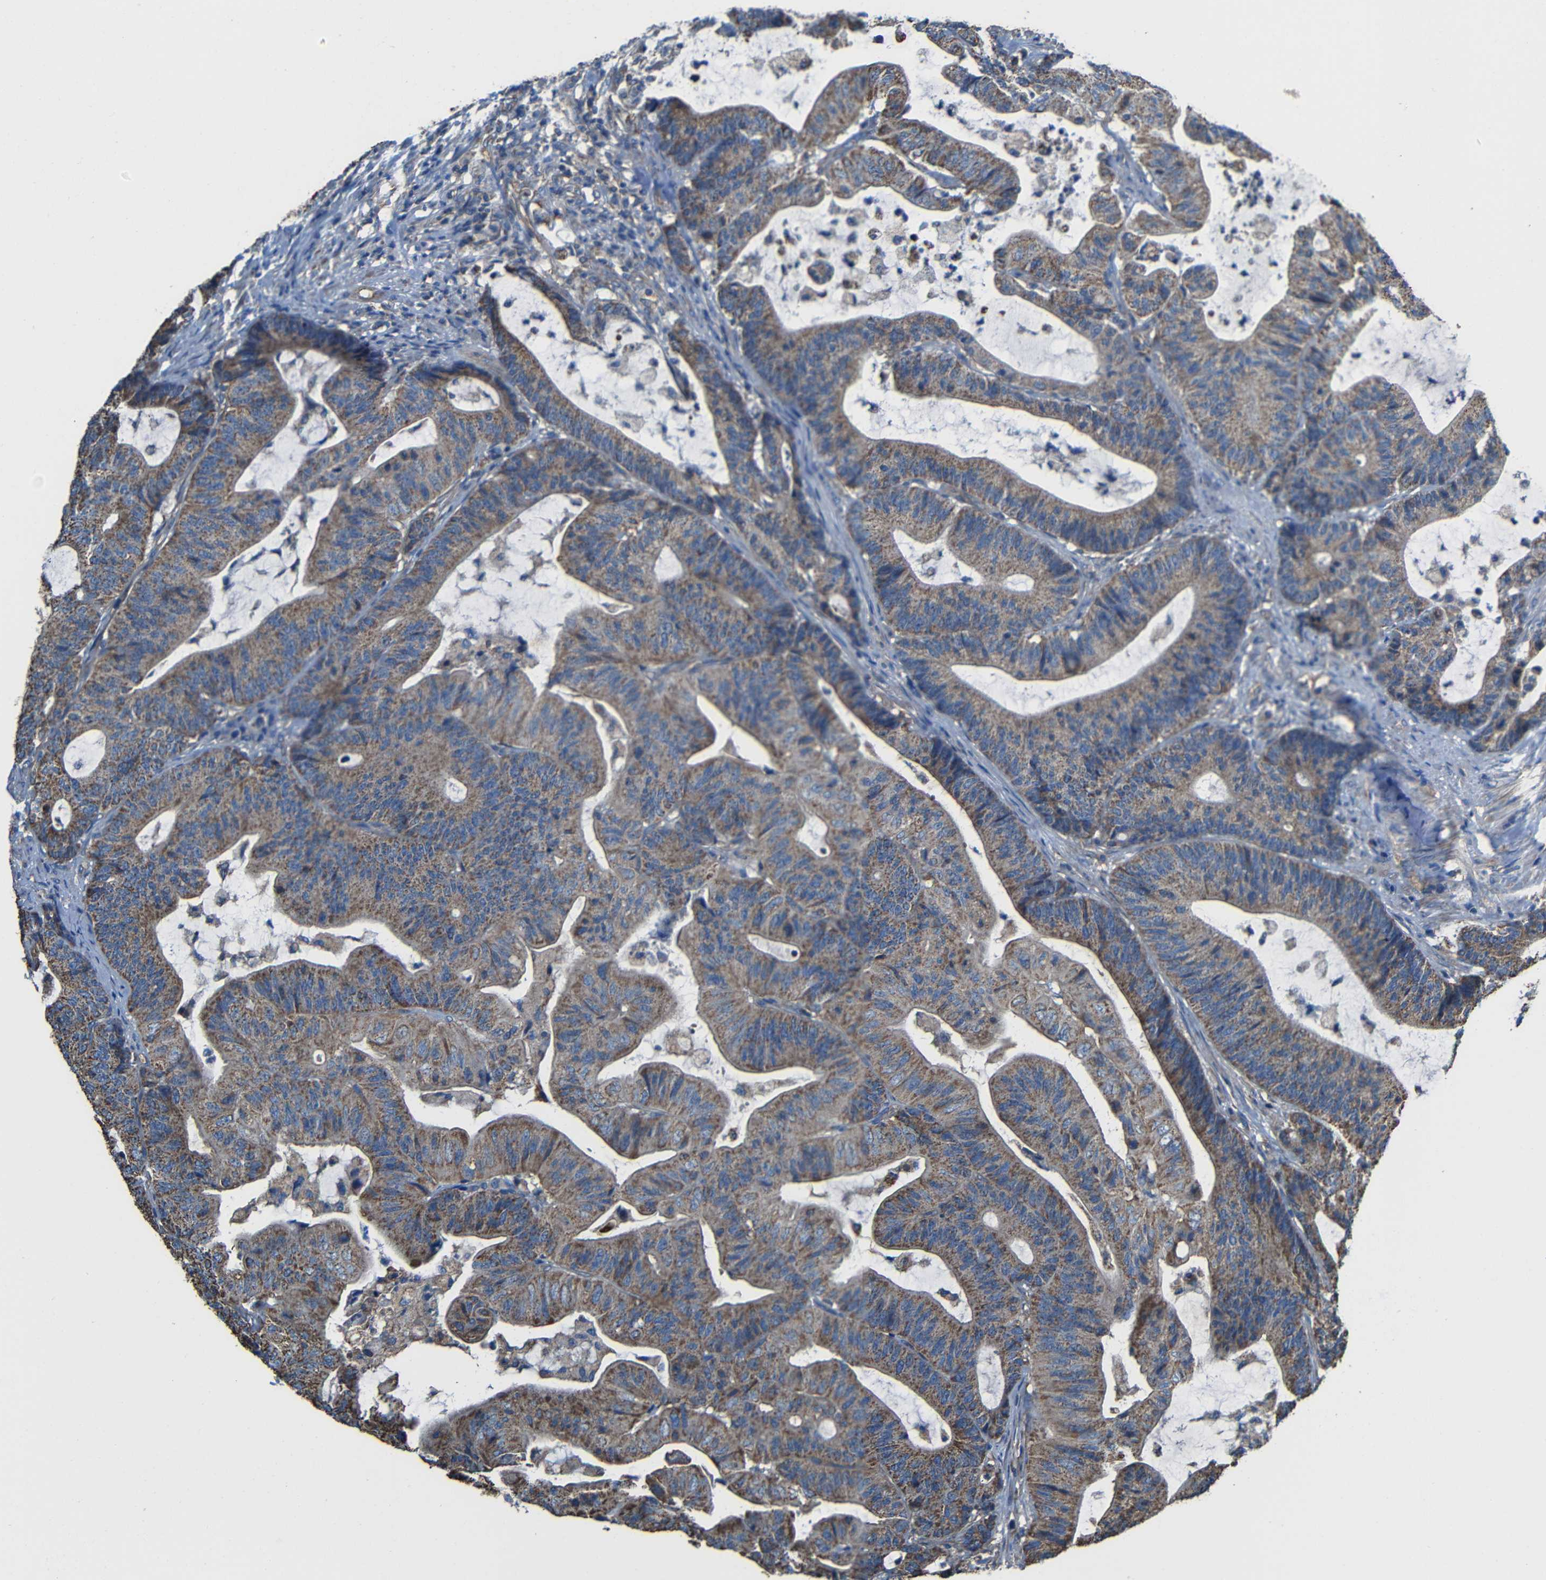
{"staining": {"intensity": "moderate", "quantity": ">75%", "location": "cytoplasmic/membranous"}, "tissue": "colorectal cancer", "cell_type": "Tumor cells", "image_type": "cancer", "snomed": [{"axis": "morphology", "description": "Adenocarcinoma, NOS"}, {"axis": "topography", "description": "Colon"}], "caption": "The micrograph reveals a brown stain indicating the presence of a protein in the cytoplasmic/membranous of tumor cells in colorectal cancer. (DAB (3,3'-diaminobenzidine) IHC with brightfield microscopy, high magnification).", "gene": "INTS6L", "patient": {"sex": "female", "age": 84}}